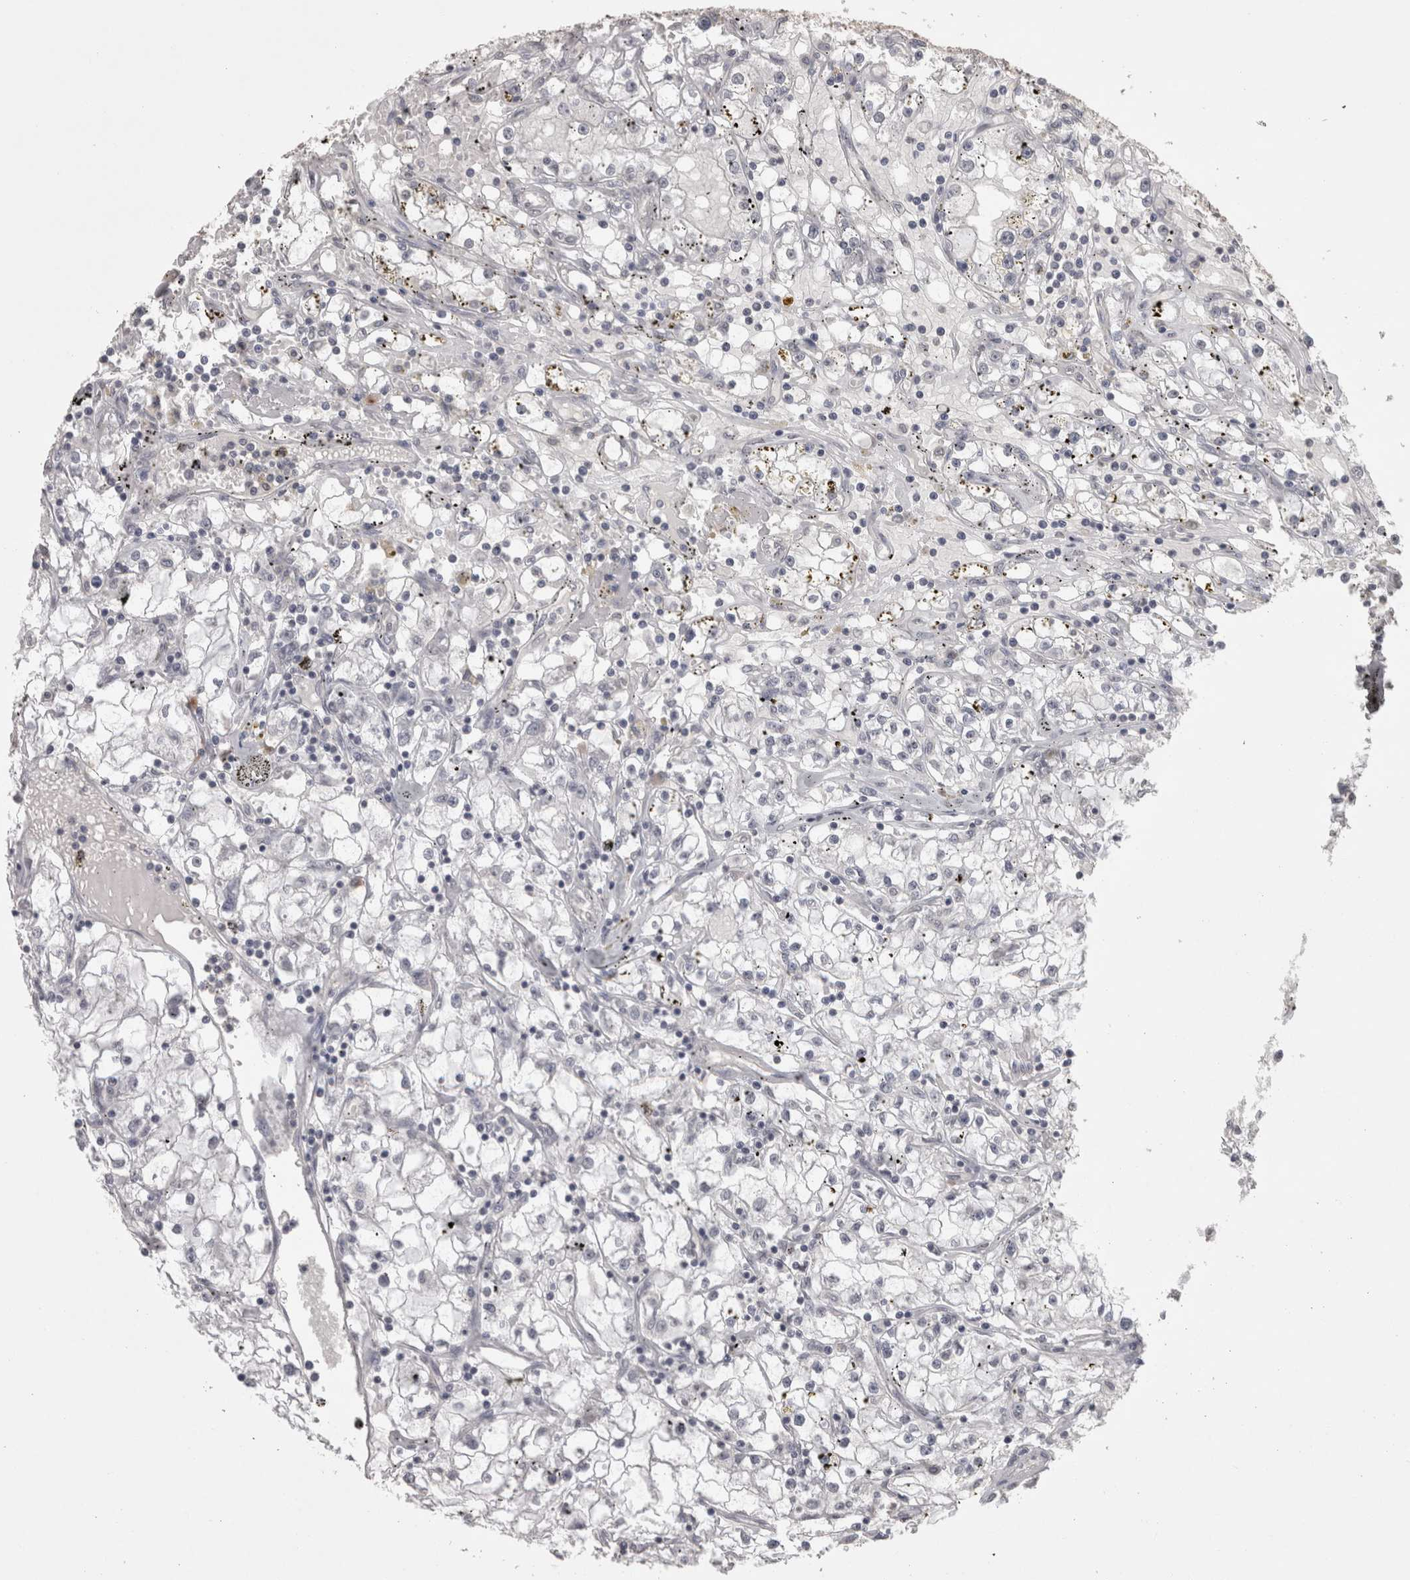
{"staining": {"intensity": "negative", "quantity": "none", "location": "none"}, "tissue": "renal cancer", "cell_type": "Tumor cells", "image_type": "cancer", "snomed": [{"axis": "morphology", "description": "Adenocarcinoma, NOS"}, {"axis": "topography", "description": "Kidney"}], "caption": "DAB immunohistochemical staining of renal cancer demonstrates no significant staining in tumor cells.", "gene": "LAX1", "patient": {"sex": "male", "age": 56}}